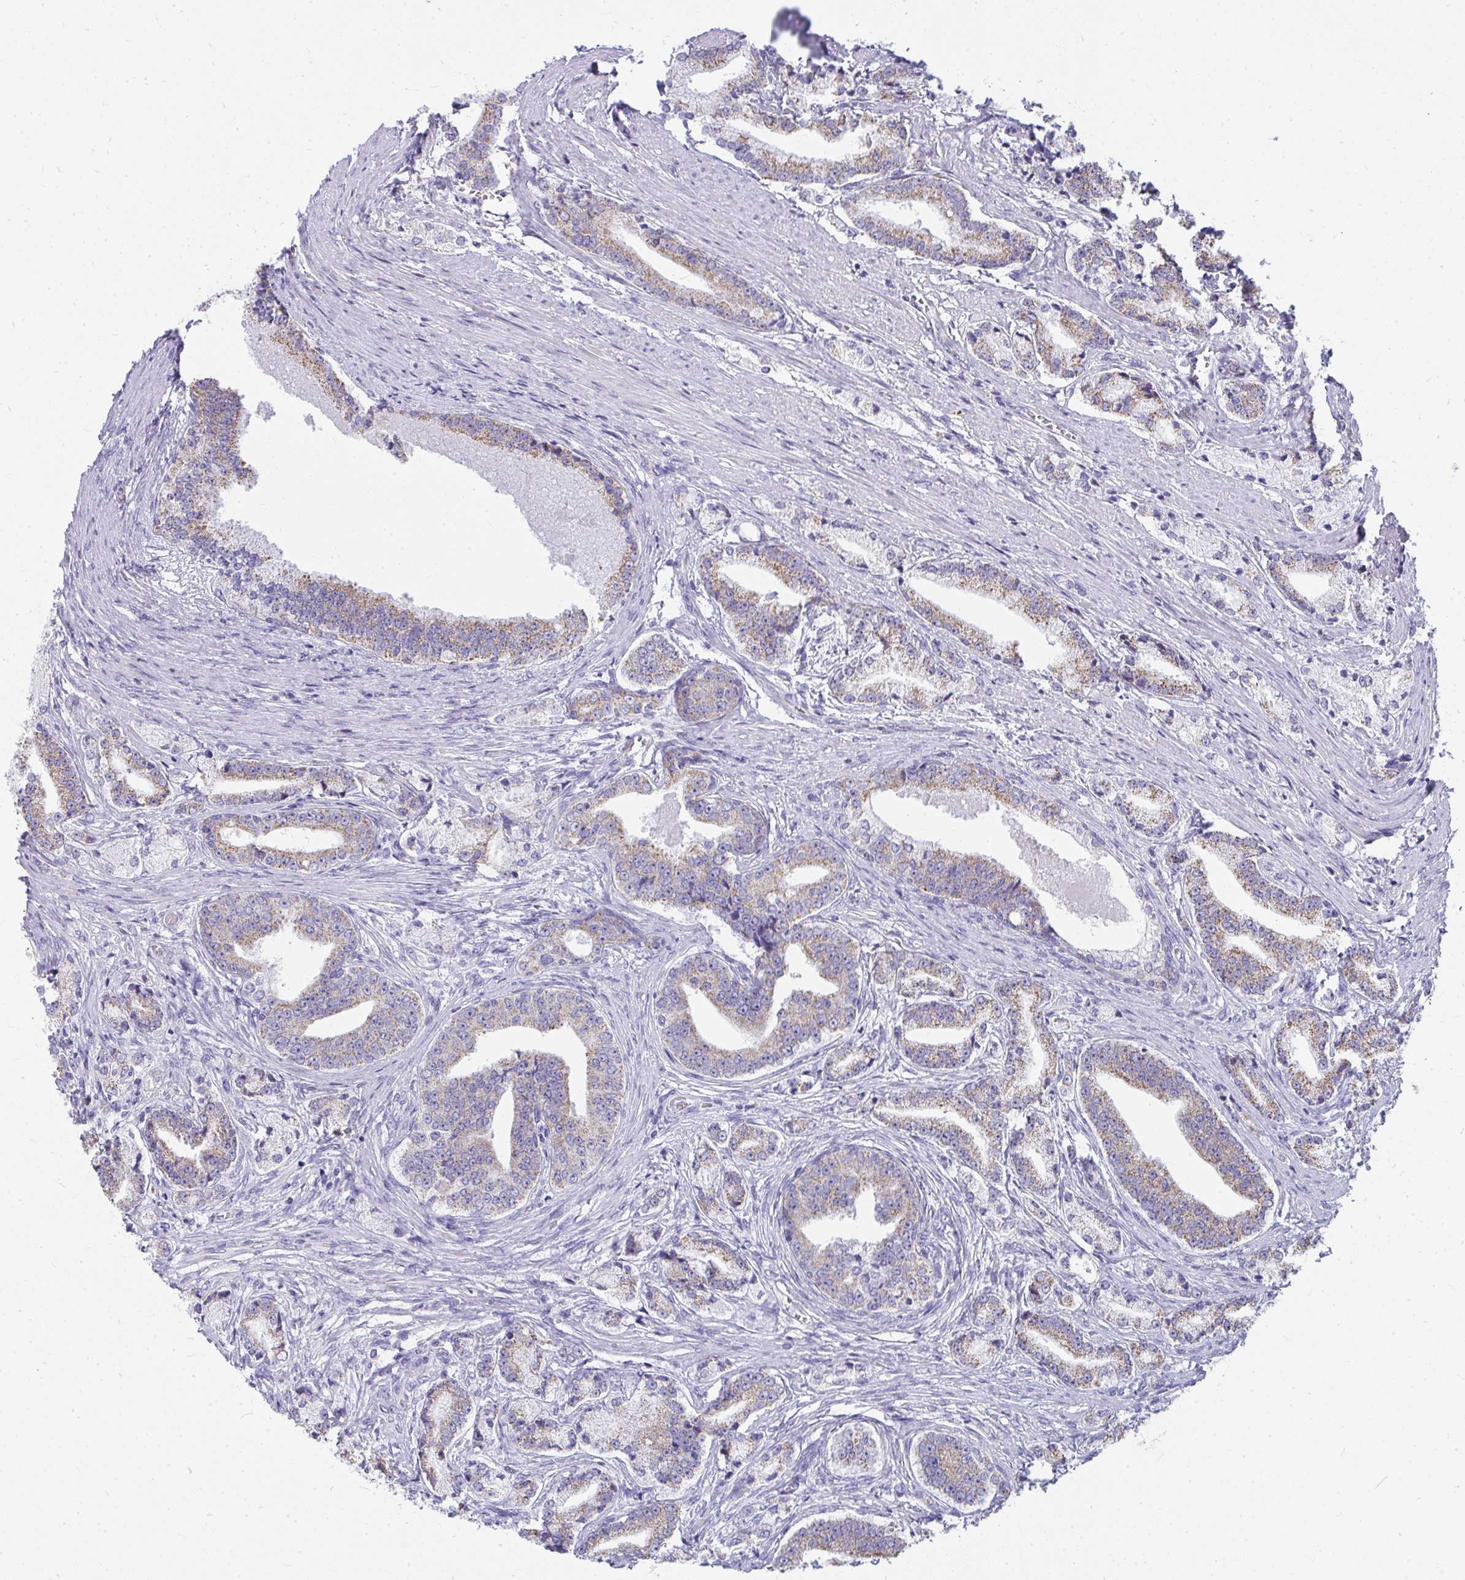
{"staining": {"intensity": "weak", "quantity": ">75%", "location": "cytoplasmic/membranous"}, "tissue": "prostate cancer", "cell_type": "Tumor cells", "image_type": "cancer", "snomed": [{"axis": "morphology", "description": "Adenocarcinoma, High grade"}, {"axis": "topography", "description": "Prostate and seminal vesicle, NOS"}], "caption": "Prostate adenocarcinoma (high-grade) stained with a protein marker demonstrates weak staining in tumor cells.", "gene": "SLC6A1", "patient": {"sex": "male", "age": 61}}